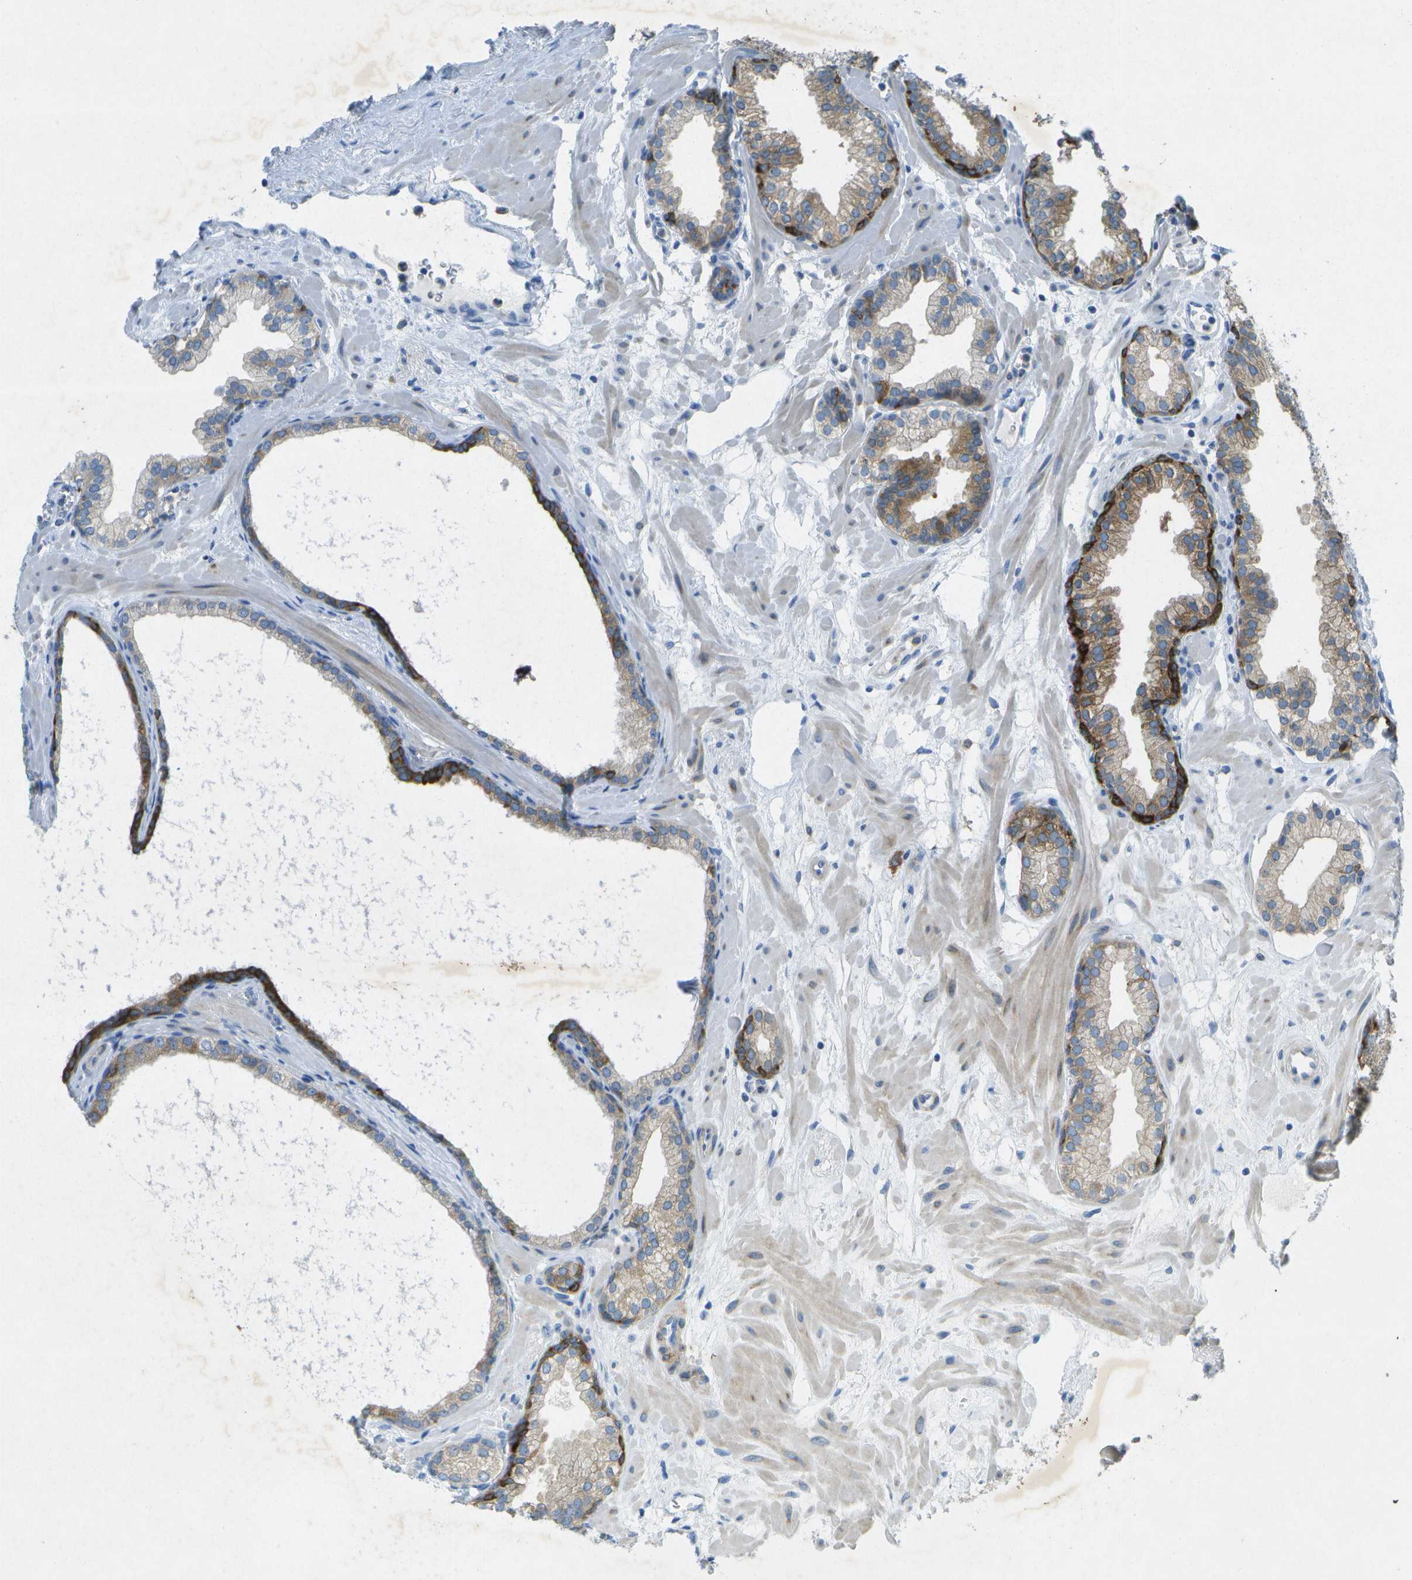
{"staining": {"intensity": "strong", "quantity": "25%-75%", "location": "cytoplasmic/membranous"}, "tissue": "prostate", "cell_type": "Glandular cells", "image_type": "normal", "snomed": [{"axis": "morphology", "description": "Normal tissue, NOS"}, {"axis": "morphology", "description": "Urothelial carcinoma, Low grade"}, {"axis": "topography", "description": "Urinary bladder"}, {"axis": "topography", "description": "Prostate"}], "caption": "Immunohistochemical staining of normal human prostate exhibits strong cytoplasmic/membranous protein expression in approximately 25%-75% of glandular cells. Immunohistochemistry stains the protein of interest in brown and the nuclei are stained blue.", "gene": "WNK2", "patient": {"sex": "male", "age": 60}}